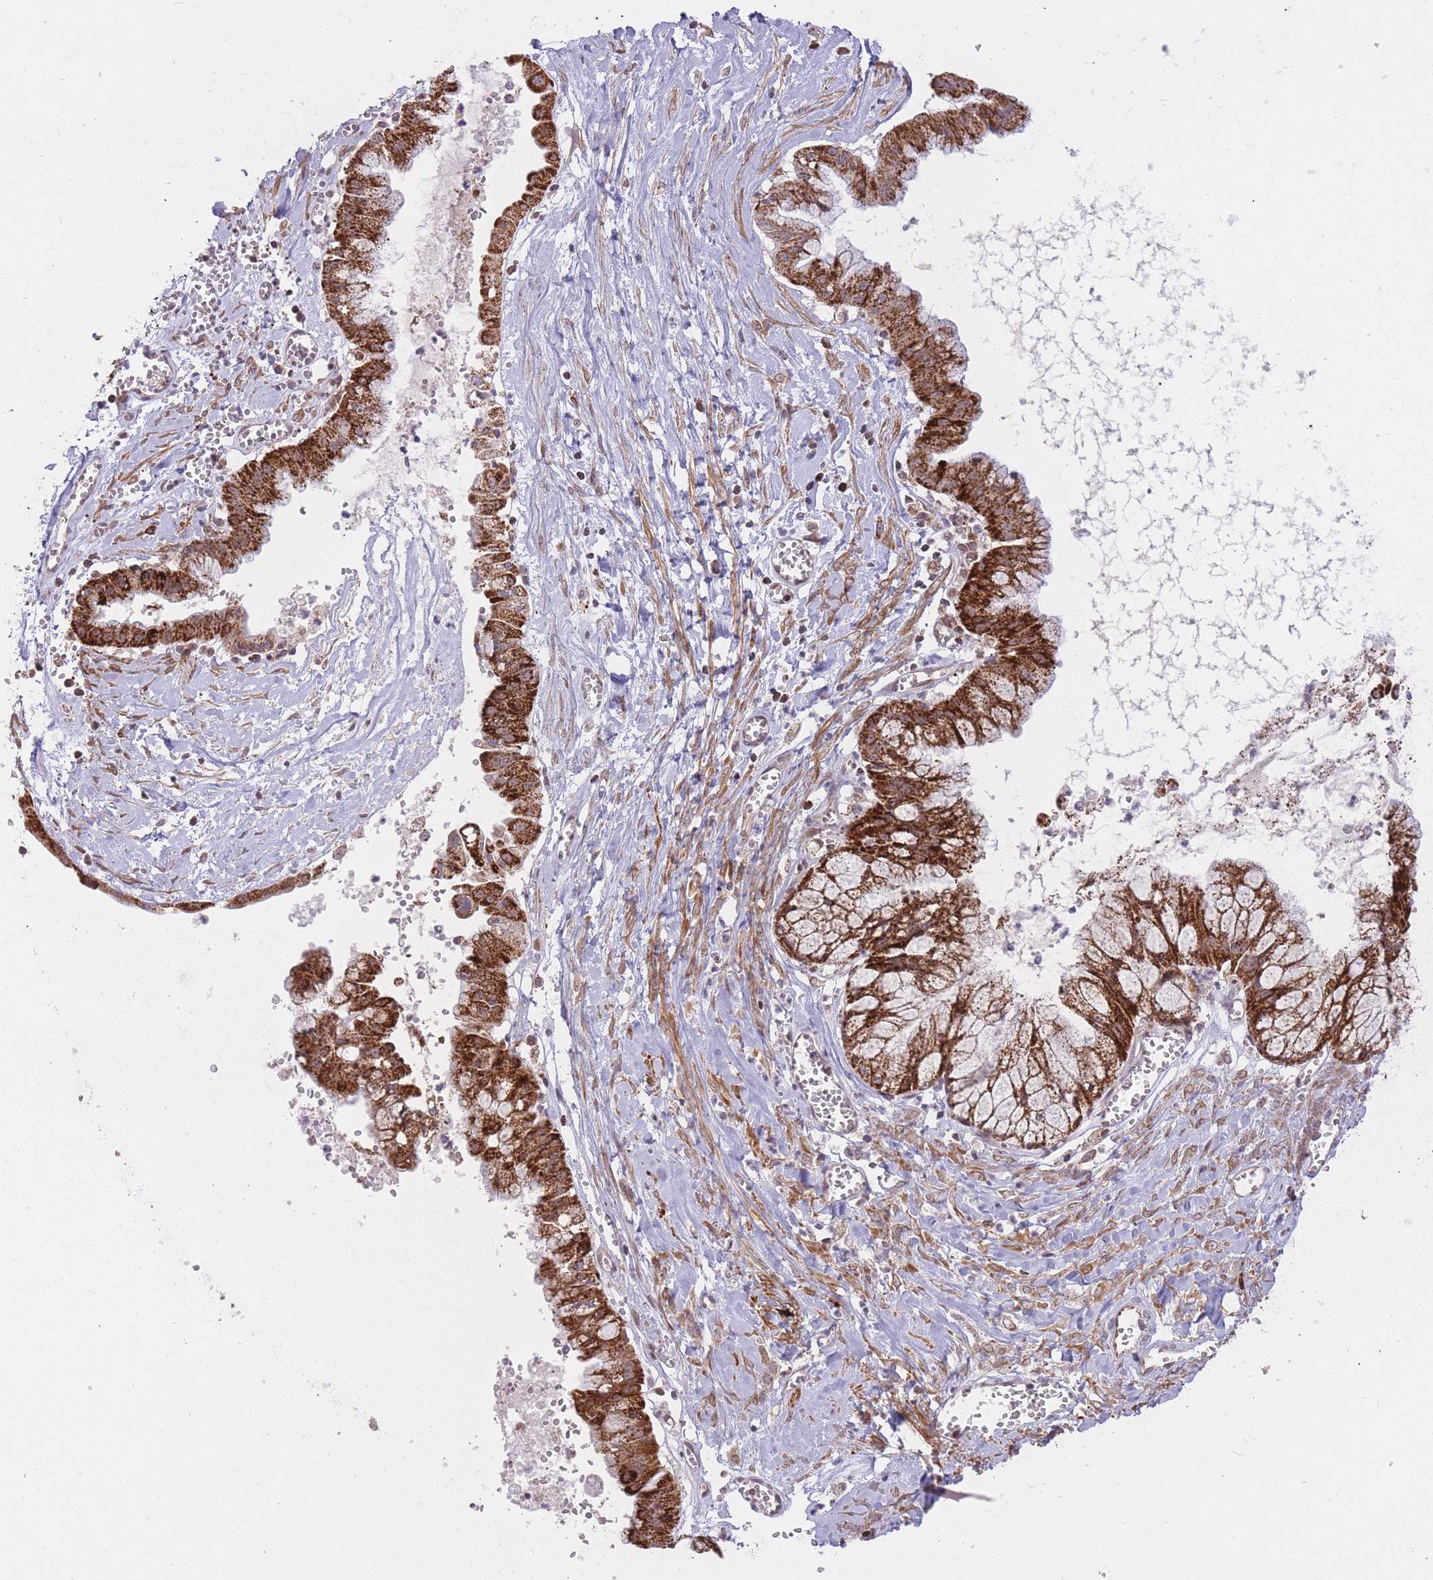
{"staining": {"intensity": "strong", "quantity": ">75%", "location": "cytoplasmic/membranous"}, "tissue": "ovarian cancer", "cell_type": "Tumor cells", "image_type": "cancer", "snomed": [{"axis": "morphology", "description": "Cystadenocarcinoma, mucinous, NOS"}, {"axis": "topography", "description": "Ovary"}], "caption": "Ovarian cancer (mucinous cystadenocarcinoma) stained with immunohistochemistry demonstrates strong cytoplasmic/membranous expression in about >75% of tumor cells. (brown staining indicates protein expression, while blue staining denotes nuclei).", "gene": "DPYSL4", "patient": {"sex": "female", "age": 70}}